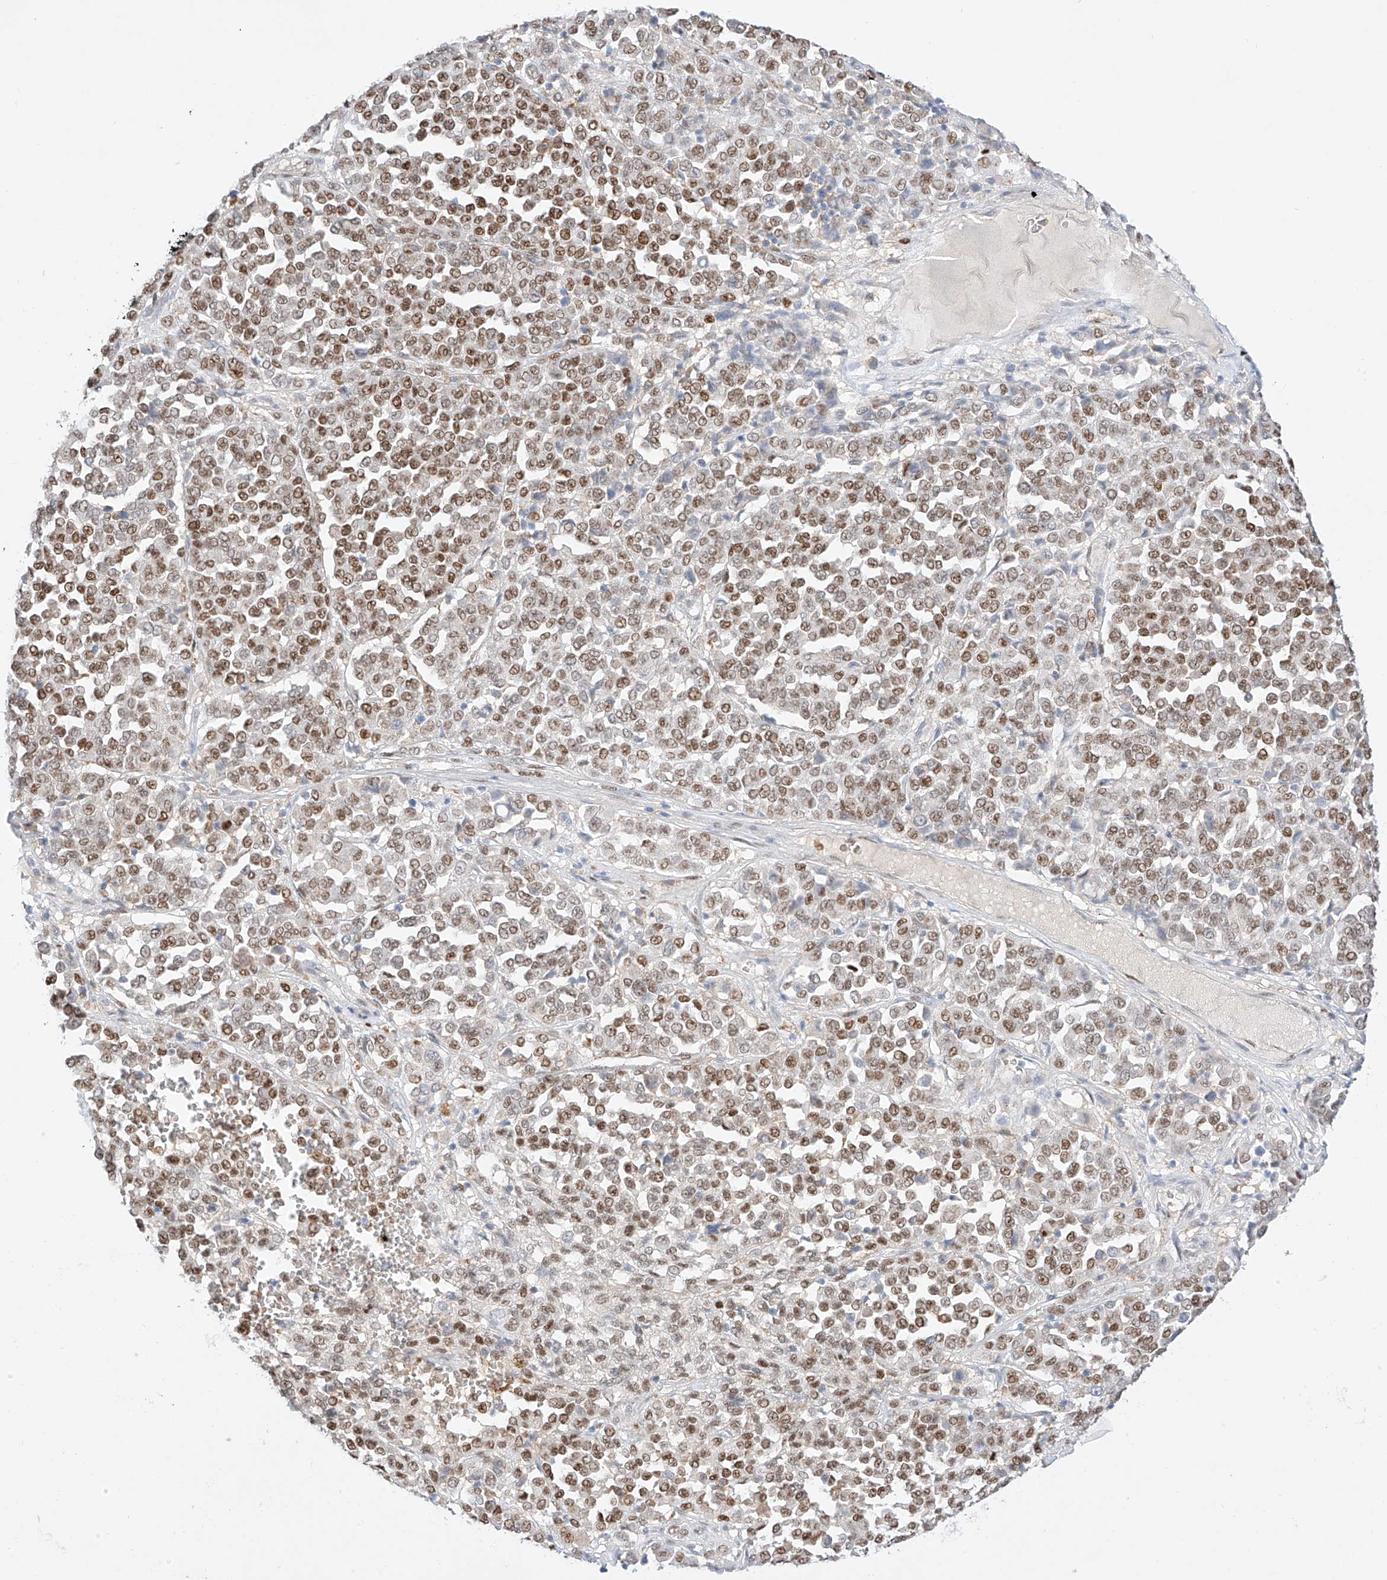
{"staining": {"intensity": "moderate", "quantity": ">75%", "location": "nuclear"}, "tissue": "melanoma", "cell_type": "Tumor cells", "image_type": "cancer", "snomed": [{"axis": "morphology", "description": "Malignant melanoma, Metastatic site"}, {"axis": "topography", "description": "Pancreas"}], "caption": "The micrograph demonstrates staining of melanoma, revealing moderate nuclear protein positivity (brown color) within tumor cells. The protein of interest is shown in brown color, while the nuclei are stained blue.", "gene": "APIP", "patient": {"sex": "female", "age": 30}}